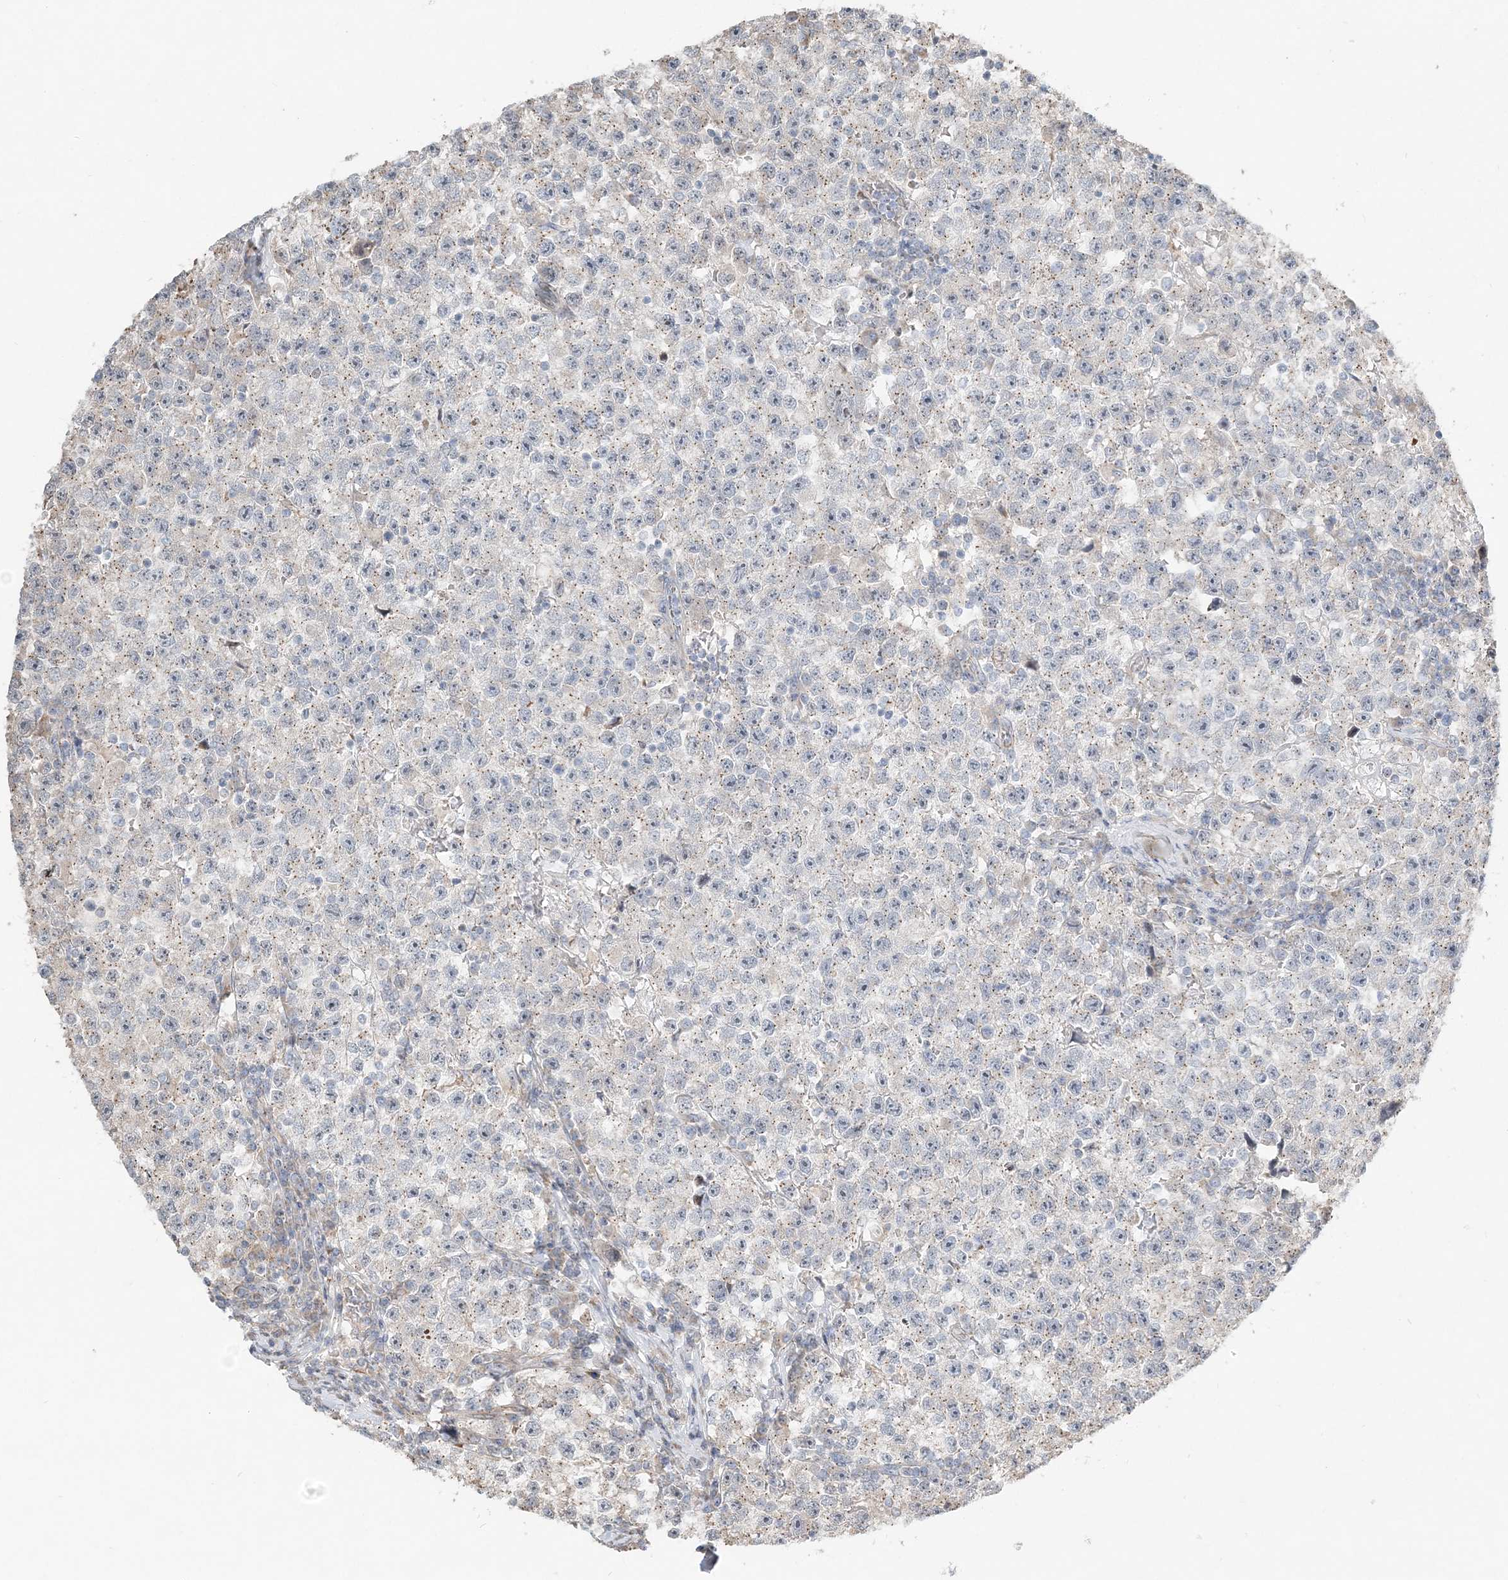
{"staining": {"intensity": "negative", "quantity": "none", "location": "none"}, "tissue": "testis cancer", "cell_type": "Tumor cells", "image_type": "cancer", "snomed": [{"axis": "morphology", "description": "Seminoma, NOS"}, {"axis": "topography", "description": "Testis"}], "caption": "A micrograph of human testis cancer (seminoma) is negative for staining in tumor cells.", "gene": "CXXC5", "patient": {"sex": "male", "age": 22}}